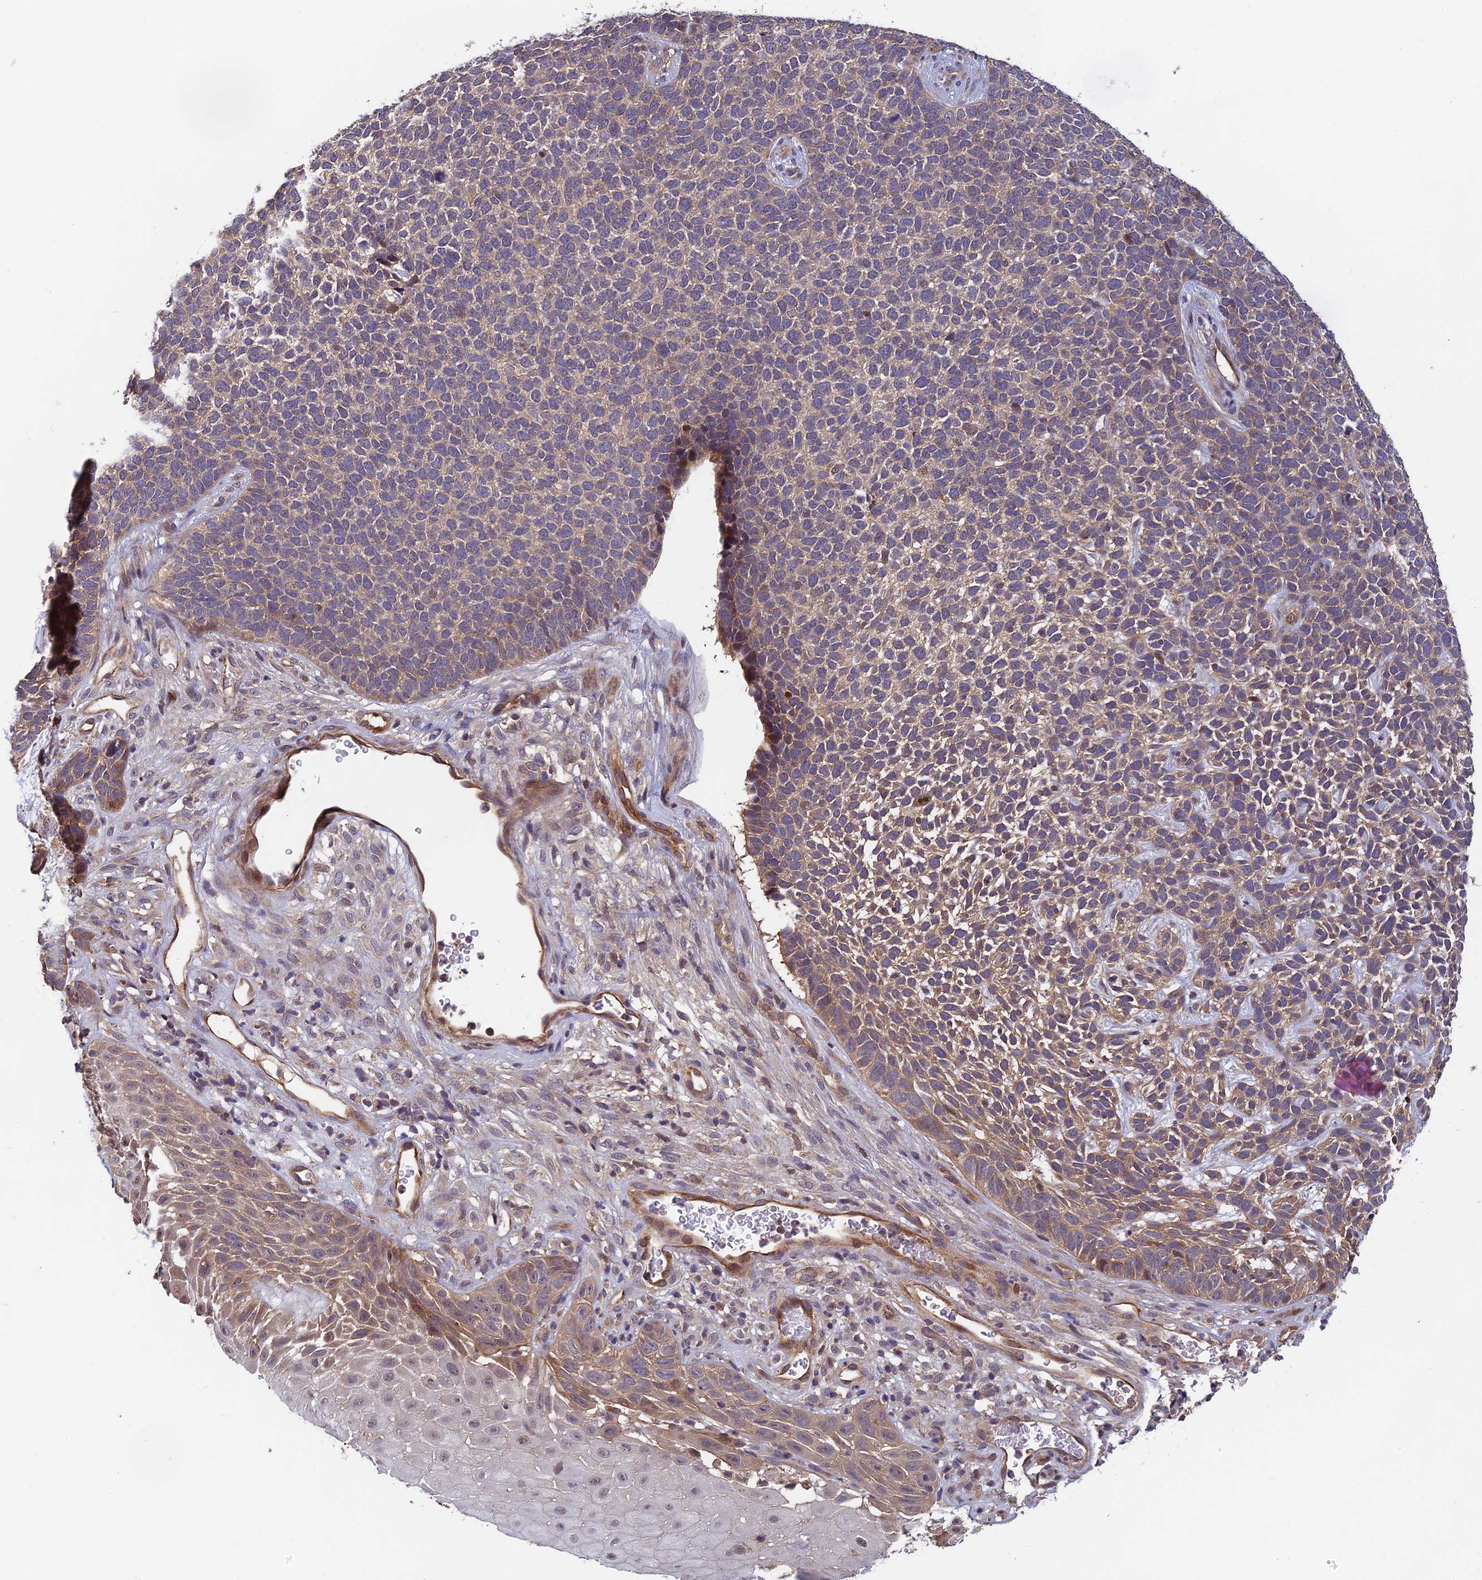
{"staining": {"intensity": "weak", "quantity": "25%-75%", "location": "cytoplasmic/membranous"}, "tissue": "skin cancer", "cell_type": "Tumor cells", "image_type": "cancer", "snomed": [{"axis": "morphology", "description": "Basal cell carcinoma"}, {"axis": "topography", "description": "Skin"}], "caption": "Immunohistochemistry (DAB) staining of human skin cancer (basal cell carcinoma) shows weak cytoplasmic/membranous protein expression in approximately 25%-75% of tumor cells.", "gene": "PIKFYVE", "patient": {"sex": "female", "age": 84}}